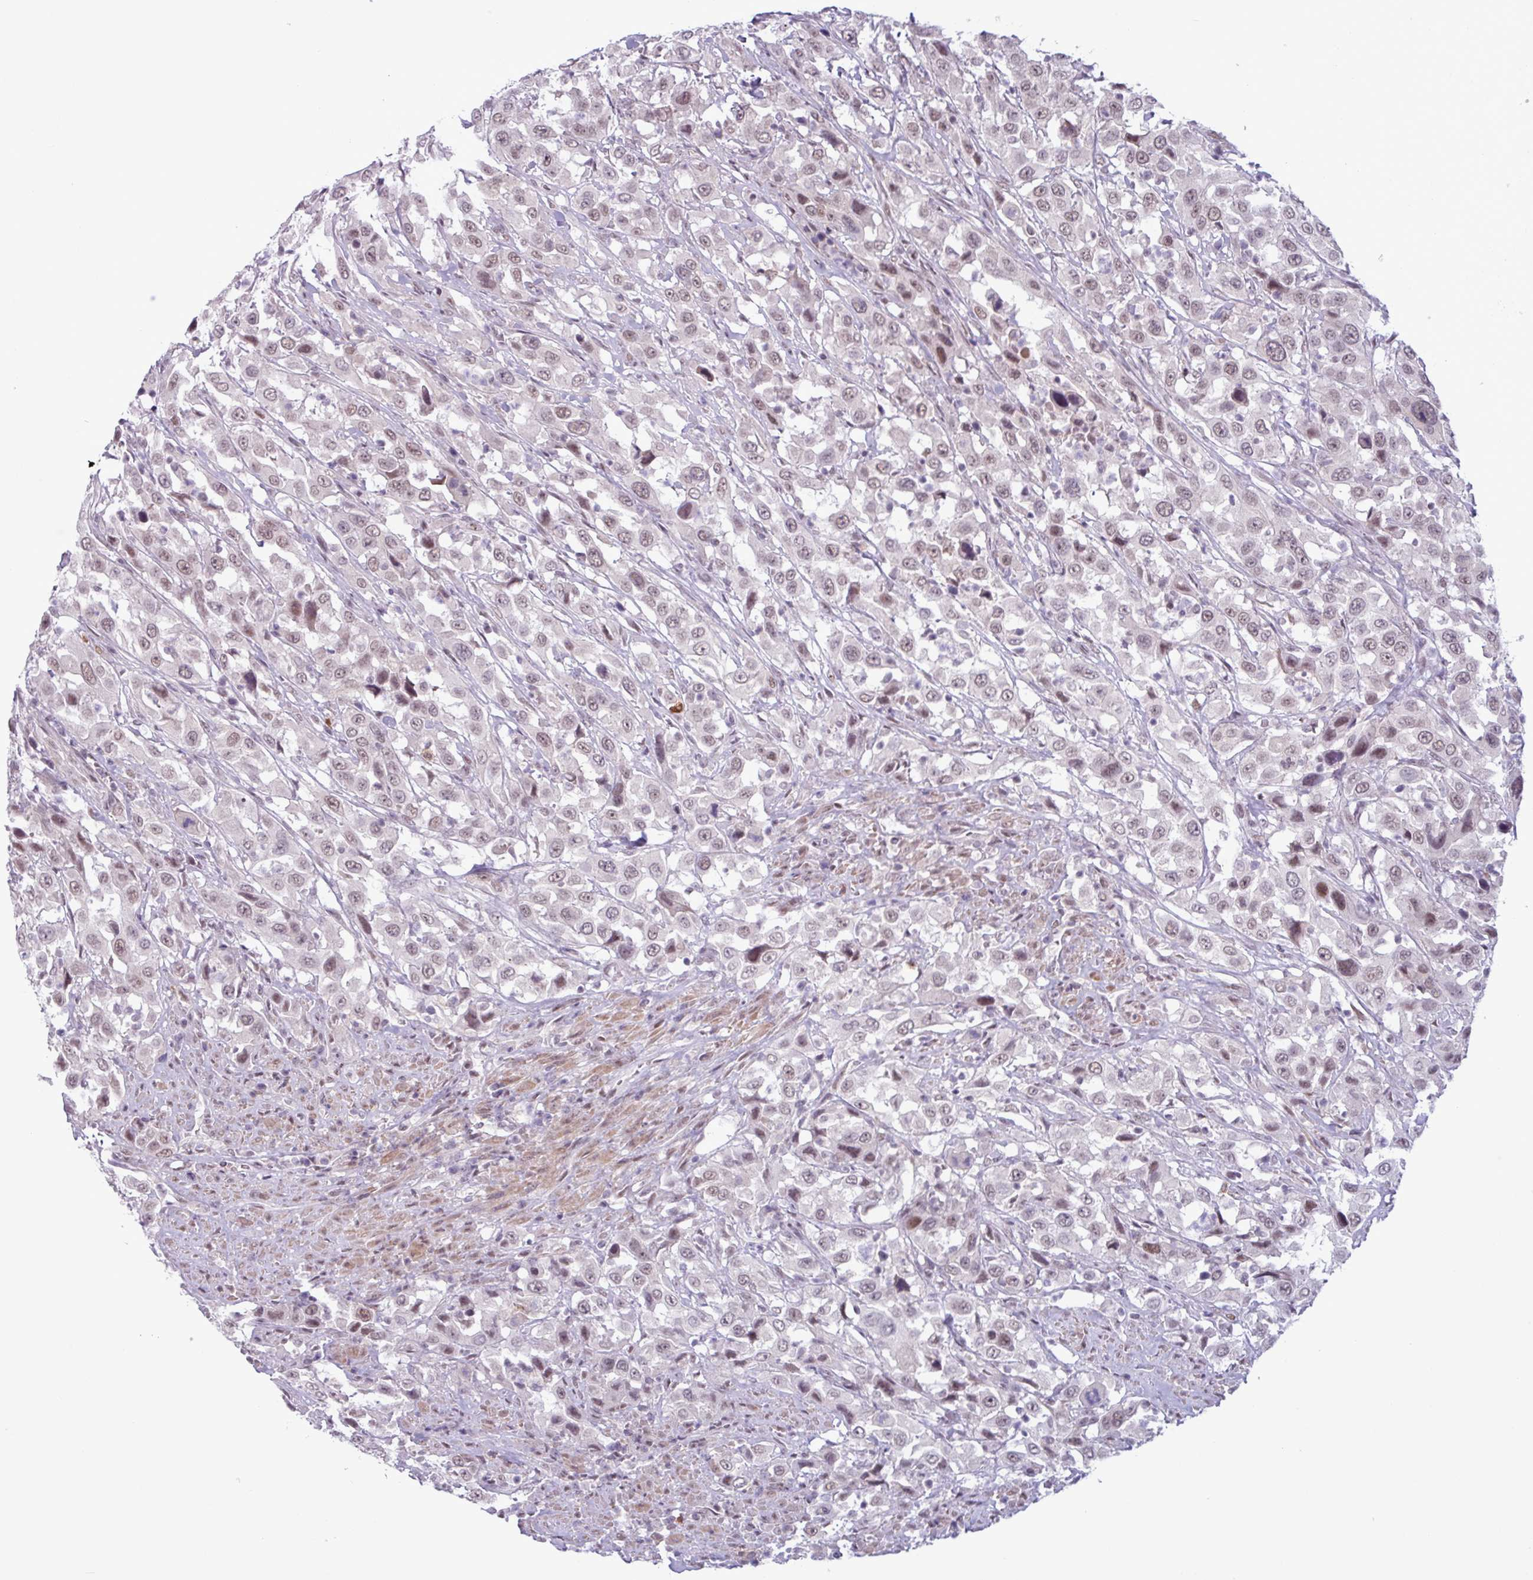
{"staining": {"intensity": "weak", "quantity": ">75%", "location": "nuclear"}, "tissue": "urothelial cancer", "cell_type": "Tumor cells", "image_type": "cancer", "snomed": [{"axis": "morphology", "description": "Urothelial carcinoma, High grade"}, {"axis": "topography", "description": "Urinary bladder"}], "caption": "IHC image of neoplastic tissue: human urothelial carcinoma (high-grade) stained using IHC exhibits low levels of weak protein expression localized specifically in the nuclear of tumor cells, appearing as a nuclear brown color.", "gene": "NOTCH2", "patient": {"sex": "male", "age": 61}}